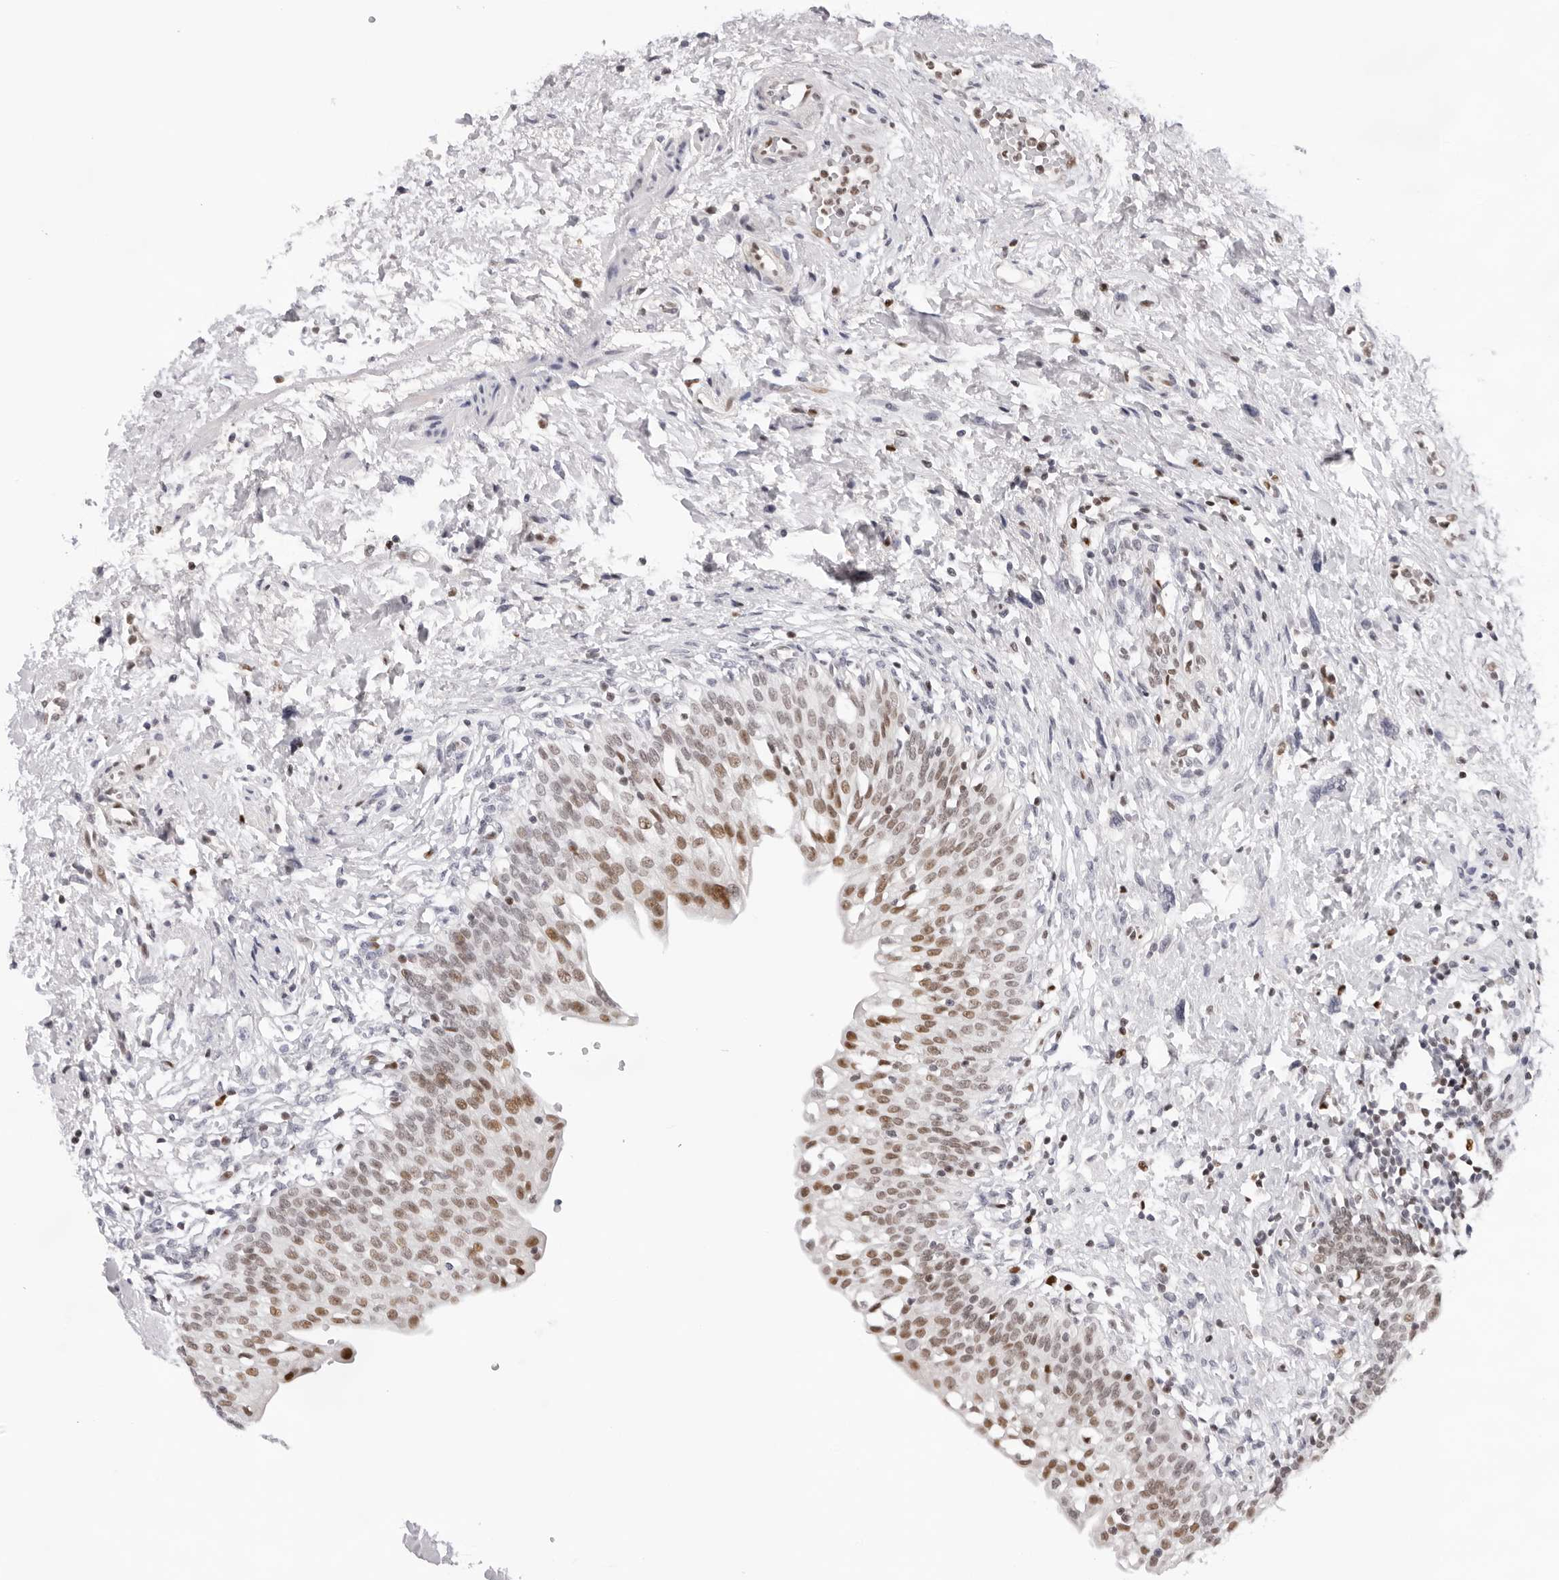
{"staining": {"intensity": "moderate", "quantity": ">75%", "location": "nuclear"}, "tissue": "urinary bladder", "cell_type": "Urothelial cells", "image_type": "normal", "snomed": [{"axis": "morphology", "description": "Normal tissue, NOS"}, {"axis": "topography", "description": "Urinary bladder"}], "caption": "The photomicrograph shows staining of benign urinary bladder, revealing moderate nuclear protein staining (brown color) within urothelial cells.", "gene": "OGG1", "patient": {"sex": "male", "age": 55}}